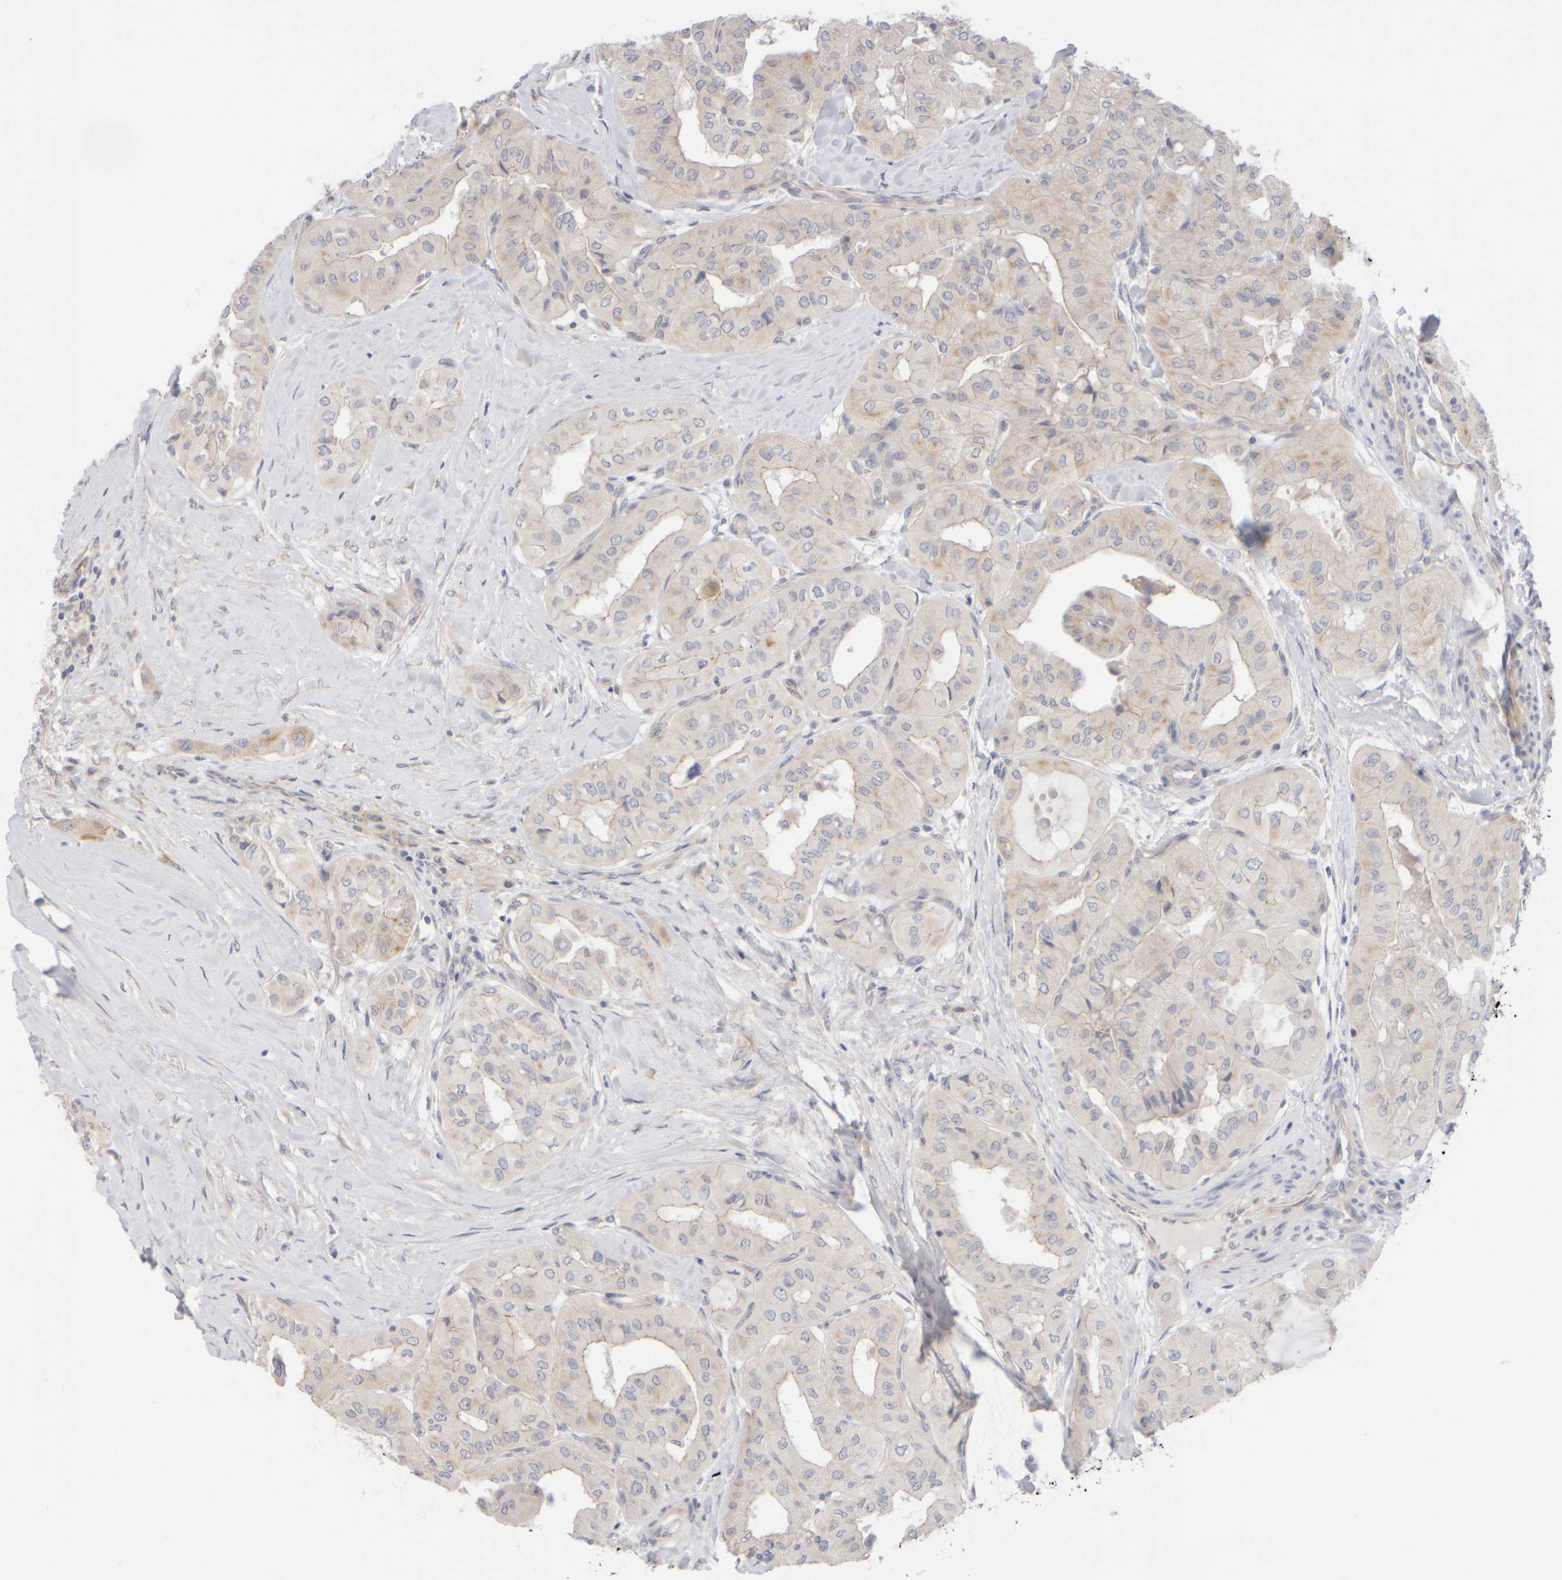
{"staining": {"intensity": "moderate", "quantity": "<25%", "location": "cytoplasmic/membranous"}, "tissue": "thyroid cancer", "cell_type": "Tumor cells", "image_type": "cancer", "snomed": [{"axis": "morphology", "description": "Papillary adenocarcinoma, NOS"}, {"axis": "topography", "description": "Thyroid gland"}], "caption": "Thyroid cancer stained with a brown dye reveals moderate cytoplasmic/membranous positive staining in about <25% of tumor cells.", "gene": "GOPC", "patient": {"sex": "female", "age": 59}}